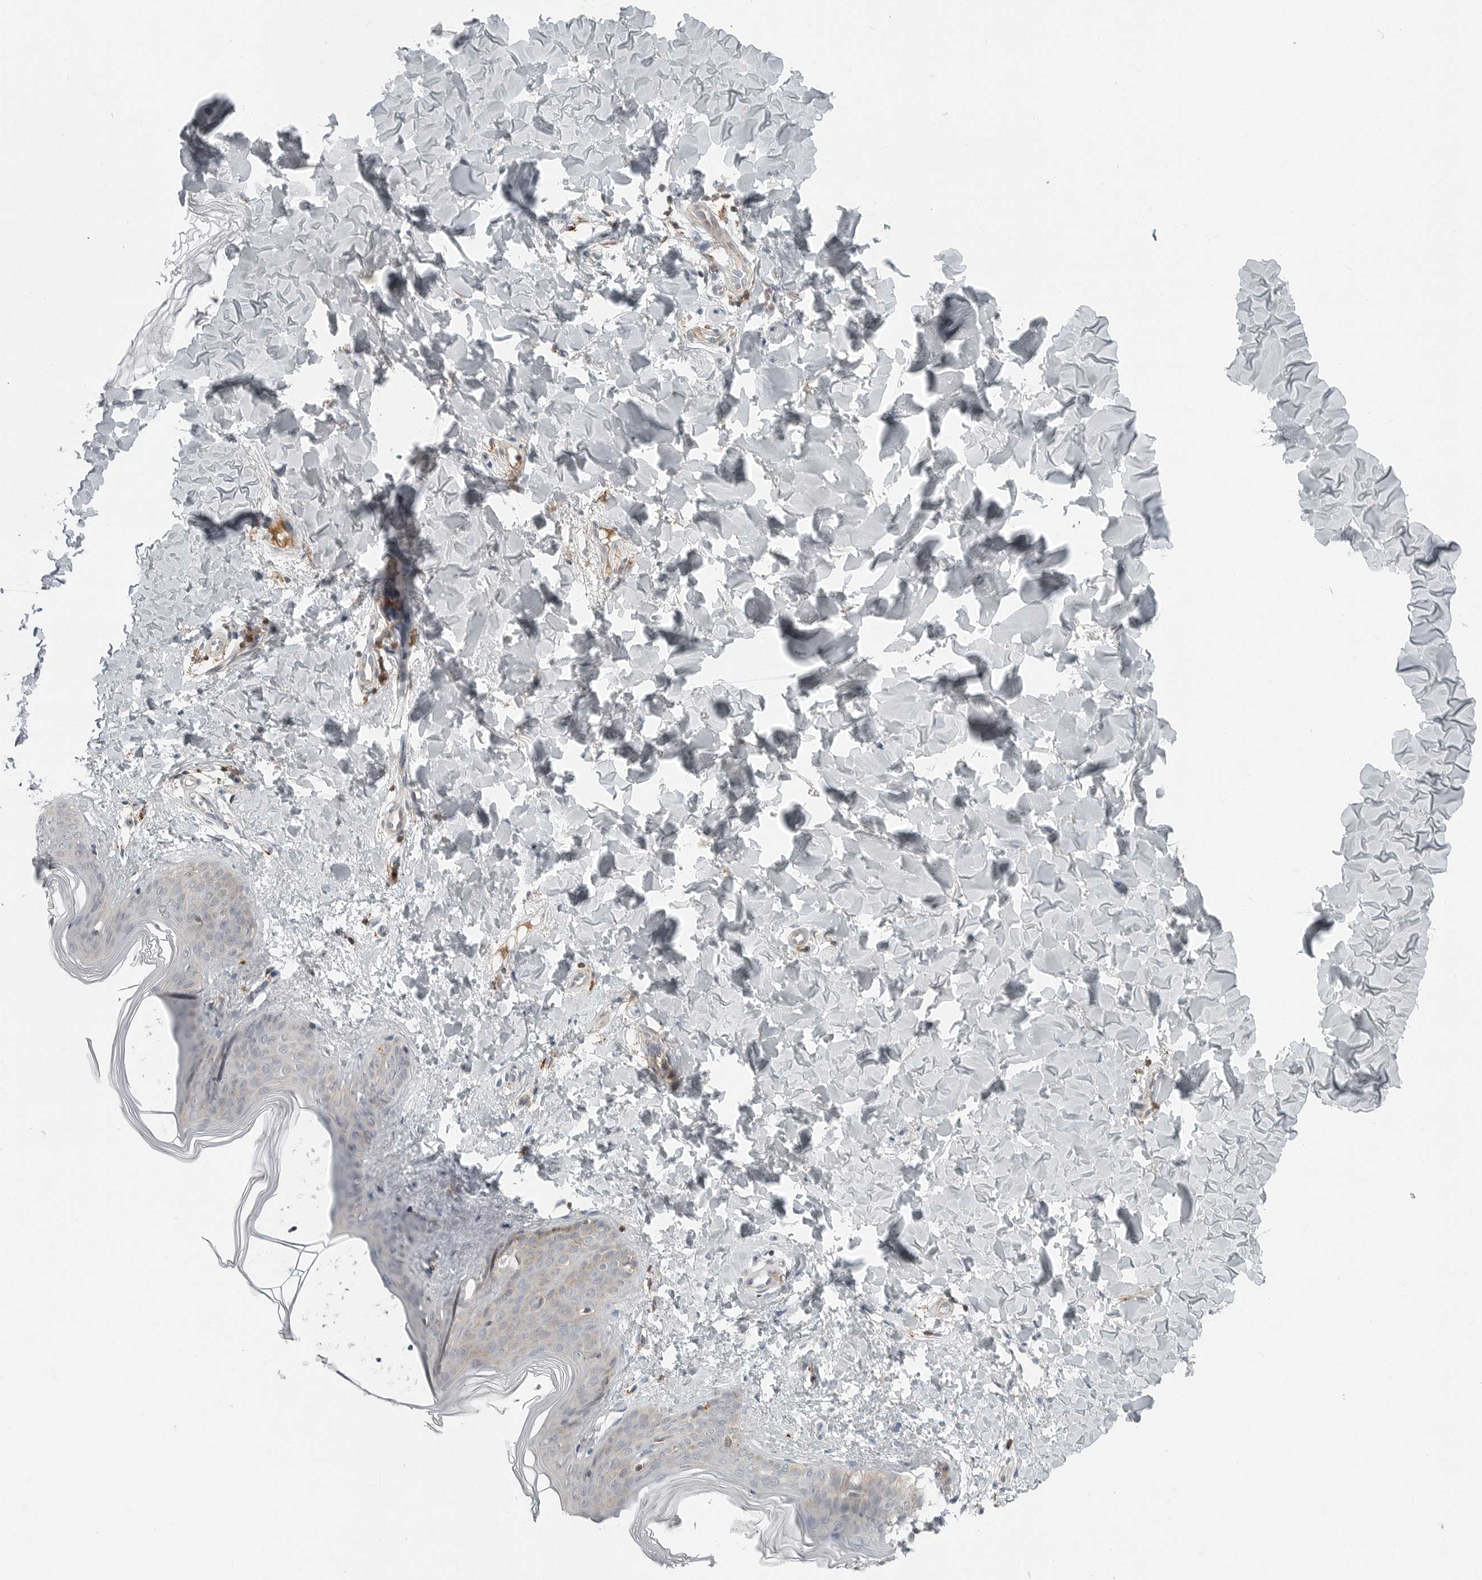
{"staining": {"intensity": "negative", "quantity": "none", "location": "none"}, "tissue": "skin", "cell_type": "Fibroblasts", "image_type": "normal", "snomed": [{"axis": "morphology", "description": "Normal tissue, NOS"}, {"axis": "topography", "description": "Skin"}], "caption": "Fibroblasts show no significant protein expression in normal skin. The staining is performed using DAB brown chromogen with nuclei counter-stained in using hematoxylin.", "gene": "LEFTY2", "patient": {"sex": "female", "age": 17}}